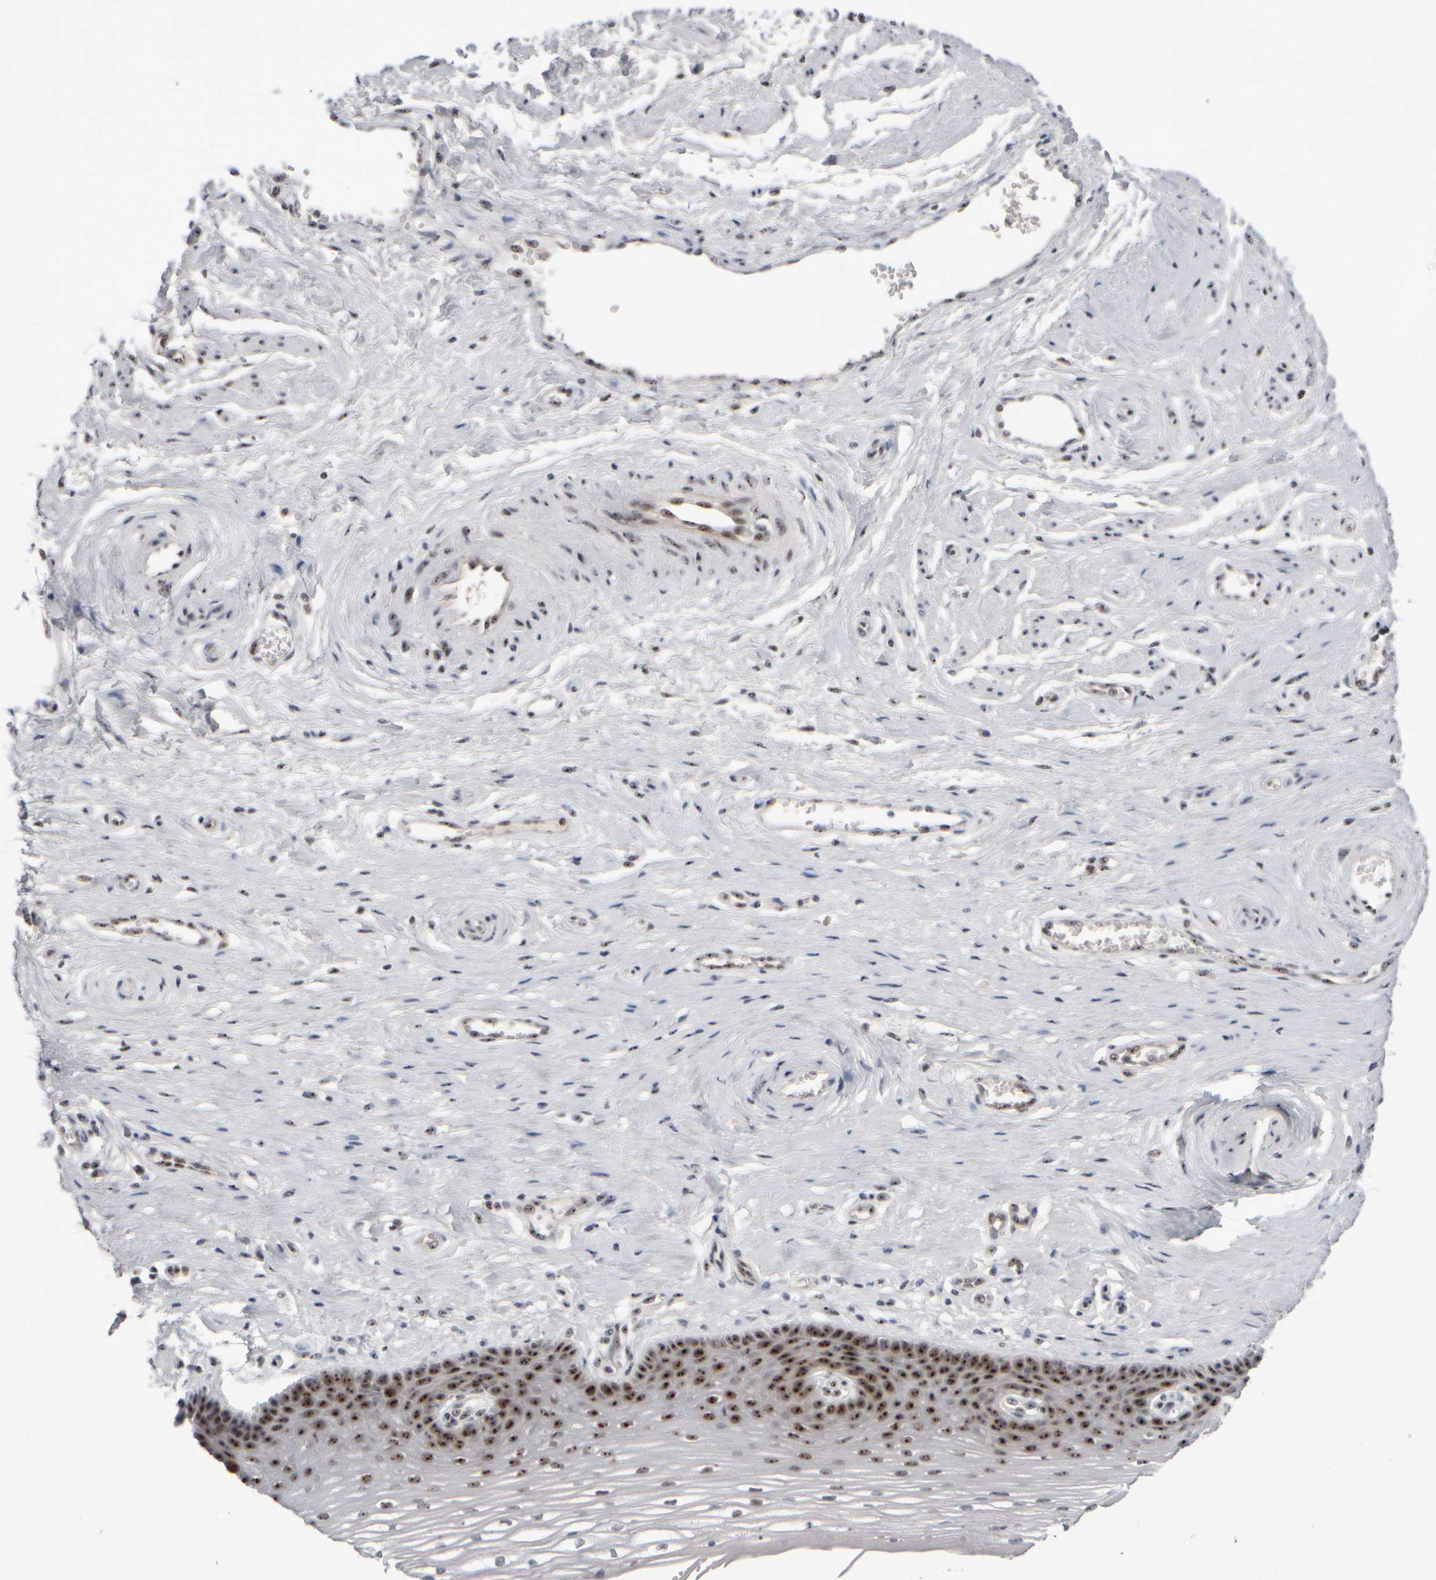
{"staining": {"intensity": "strong", "quantity": ">75%", "location": "nuclear"}, "tissue": "vagina", "cell_type": "Squamous epithelial cells", "image_type": "normal", "snomed": [{"axis": "morphology", "description": "Normal tissue, NOS"}, {"axis": "topography", "description": "Vagina"}], "caption": "Squamous epithelial cells demonstrate strong nuclear positivity in about >75% of cells in unremarkable vagina.", "gene": "SURF6", "patient": {"sex": "female", "age": 46}}